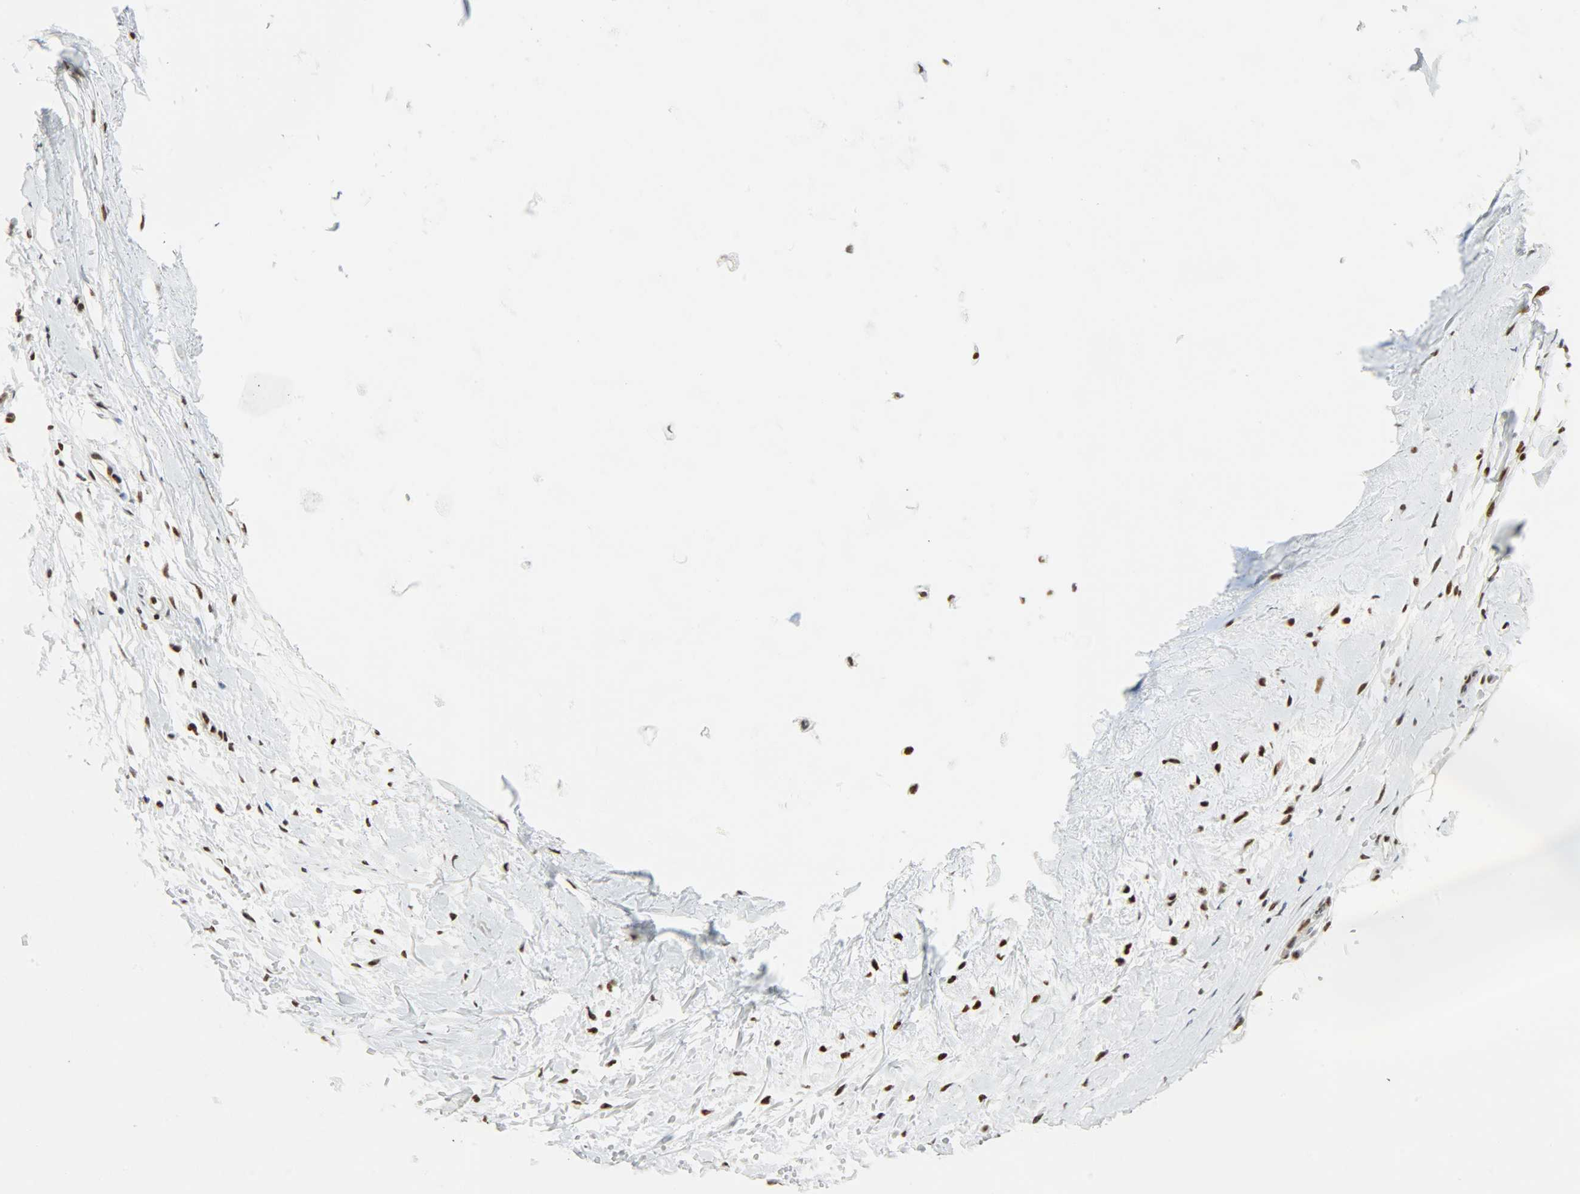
{"staining": {"intensity": "strong", "quantity": ">75%", "location": "nuclear"}, "tissue": "adipose tissue", "cell_type": "Adipocytes", "image_type": "normal", "snomed": [{"axis": "morphology", "description": "Normal tissue, NOS"}, {"axis": "topography", "description": "Cartilage tissue"}, {"axis": "topography", "description": "Bronchus"}], "caption": "Adipocytes demonstrate high levels of strong nuclear expression in about >75% of cells in normal human adipose tissue. (Brightfield microscopy of DAB IHC at high magnification).", "gene": "SNRPA", "patient": {"sex": "female", "age": 73}}